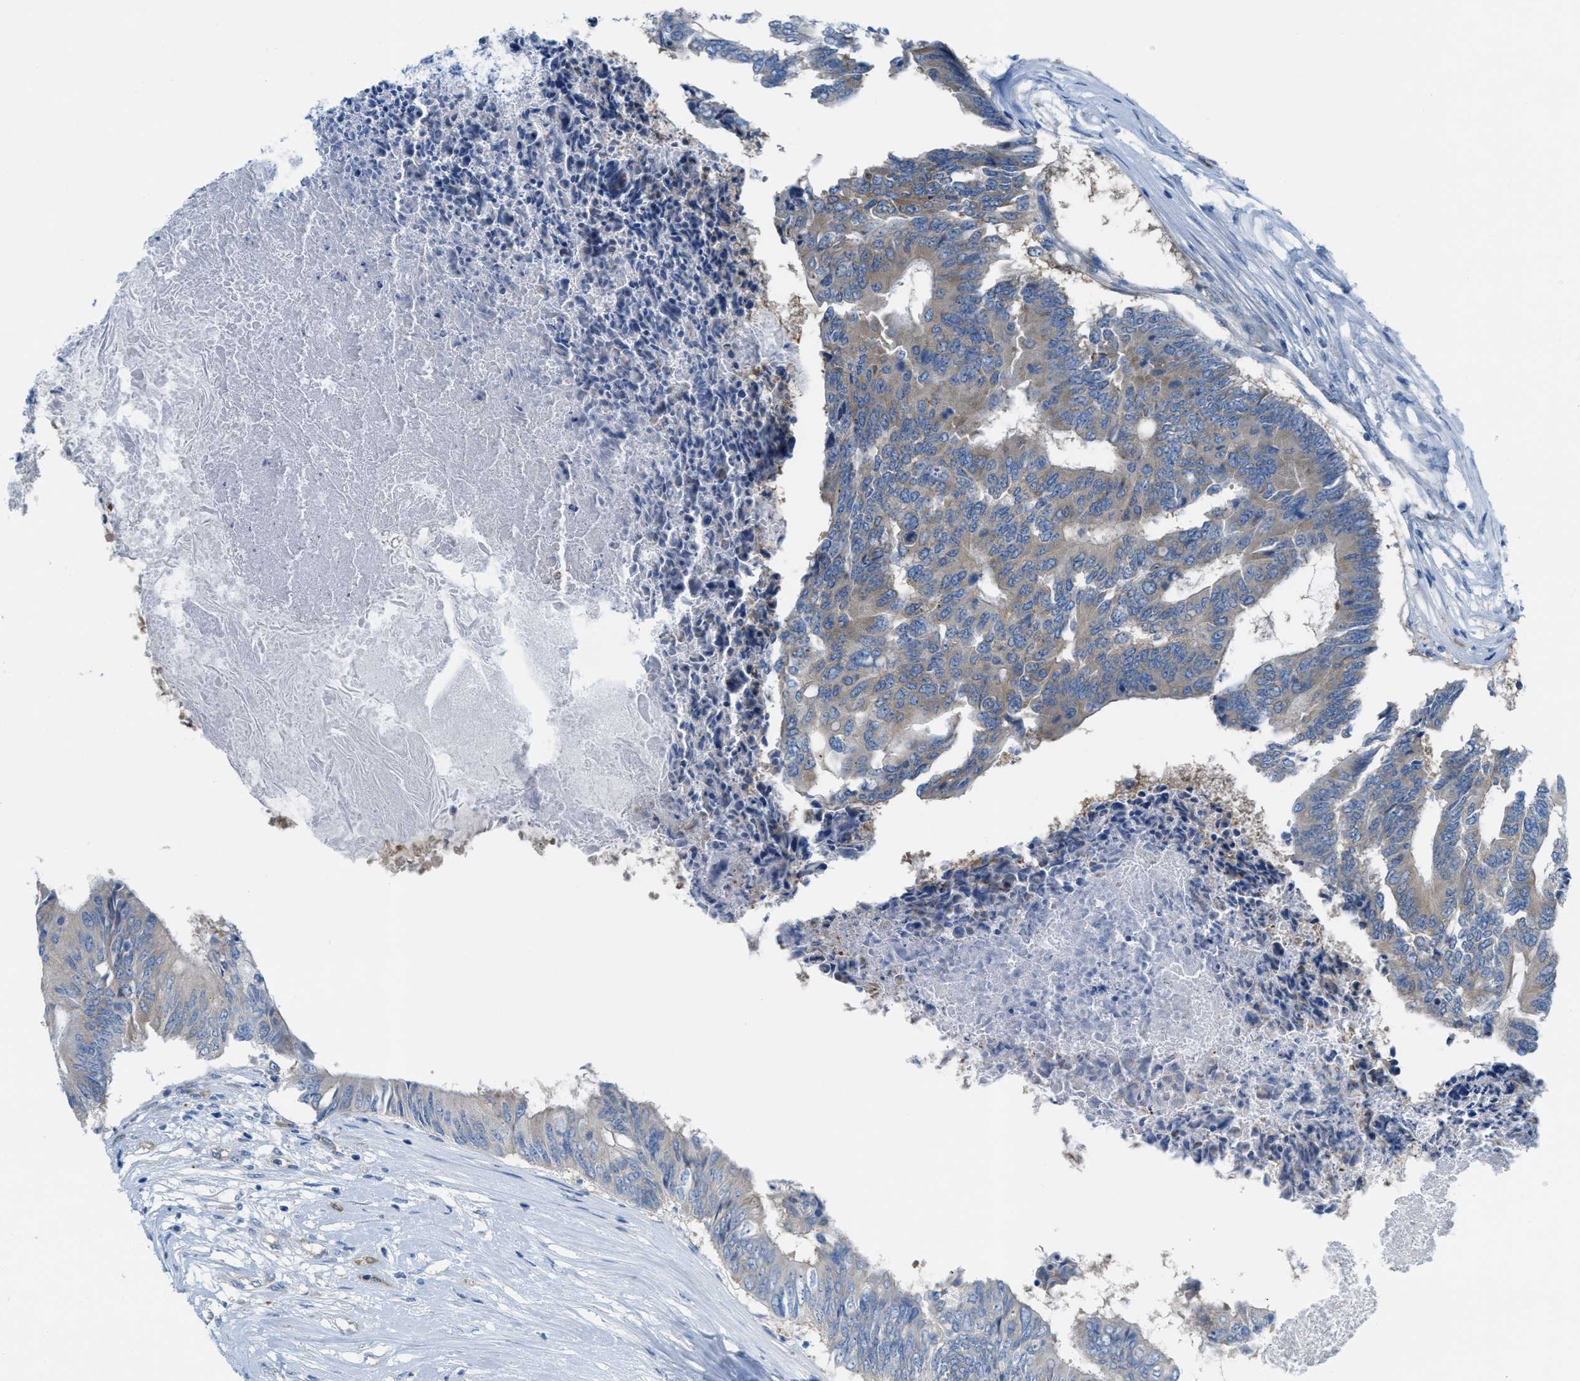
{"staining": {"intensity": "moderate", "quantity": "<25%", "location": "cytoplasmic/membranous"}, "tissue": "colorectal cancer", "cell_type": "Tumor cells", "image_type": "cancer", "snomed": [{"axis": "morphology", "description": "Adenocarcinoma, NOS"}, {"axis": "topography", "description": "Rectum"}], "caption": "There is low levels of moderate cytoplasmic/membranous staining in tumor cells of colorectal cancer (adenocarcinoma), as demonstrated by immunohistochemical staining (brown color).", "gene": "ASGR1", "patient": {"sex": "male", "age": 63}}